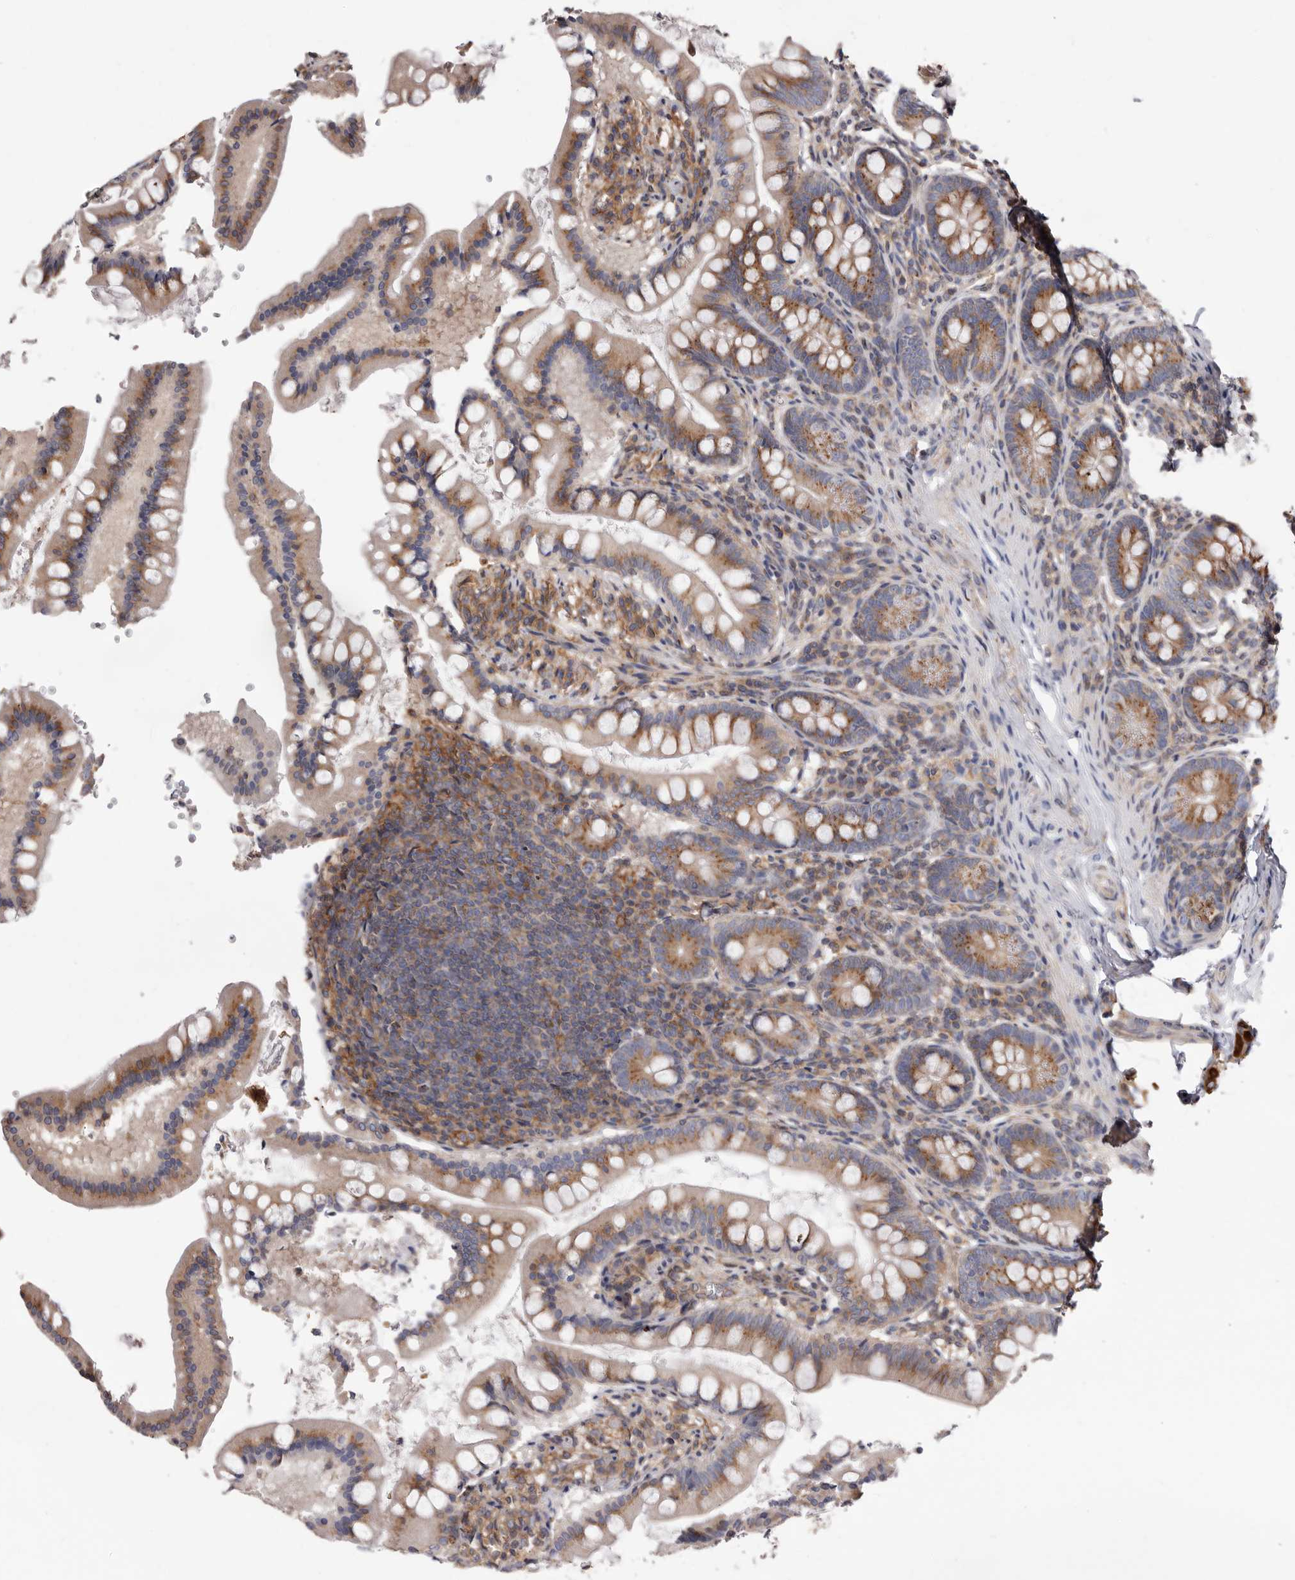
{"staining": {"intensity": "weak", "quantity": ">75%", "location": "cytoplasmic/membranous"}, "tissue": "small intestine", "cell_type": "Glandular cells", "image_type": "normal", "snomed": [{"axis": "morphology", "description": "Normal tissue, NOS"}, {"axis": "topography", "description": "Small intestine"}], "caption": "Immunohistochemistry (DAB) staining of normal small intestine shows weak cytoplasmic/membranous protein expression in approximately >75% of glandular cells.", "gene": "COQ8B", "patient": {"sex": "male", "age": 7}}